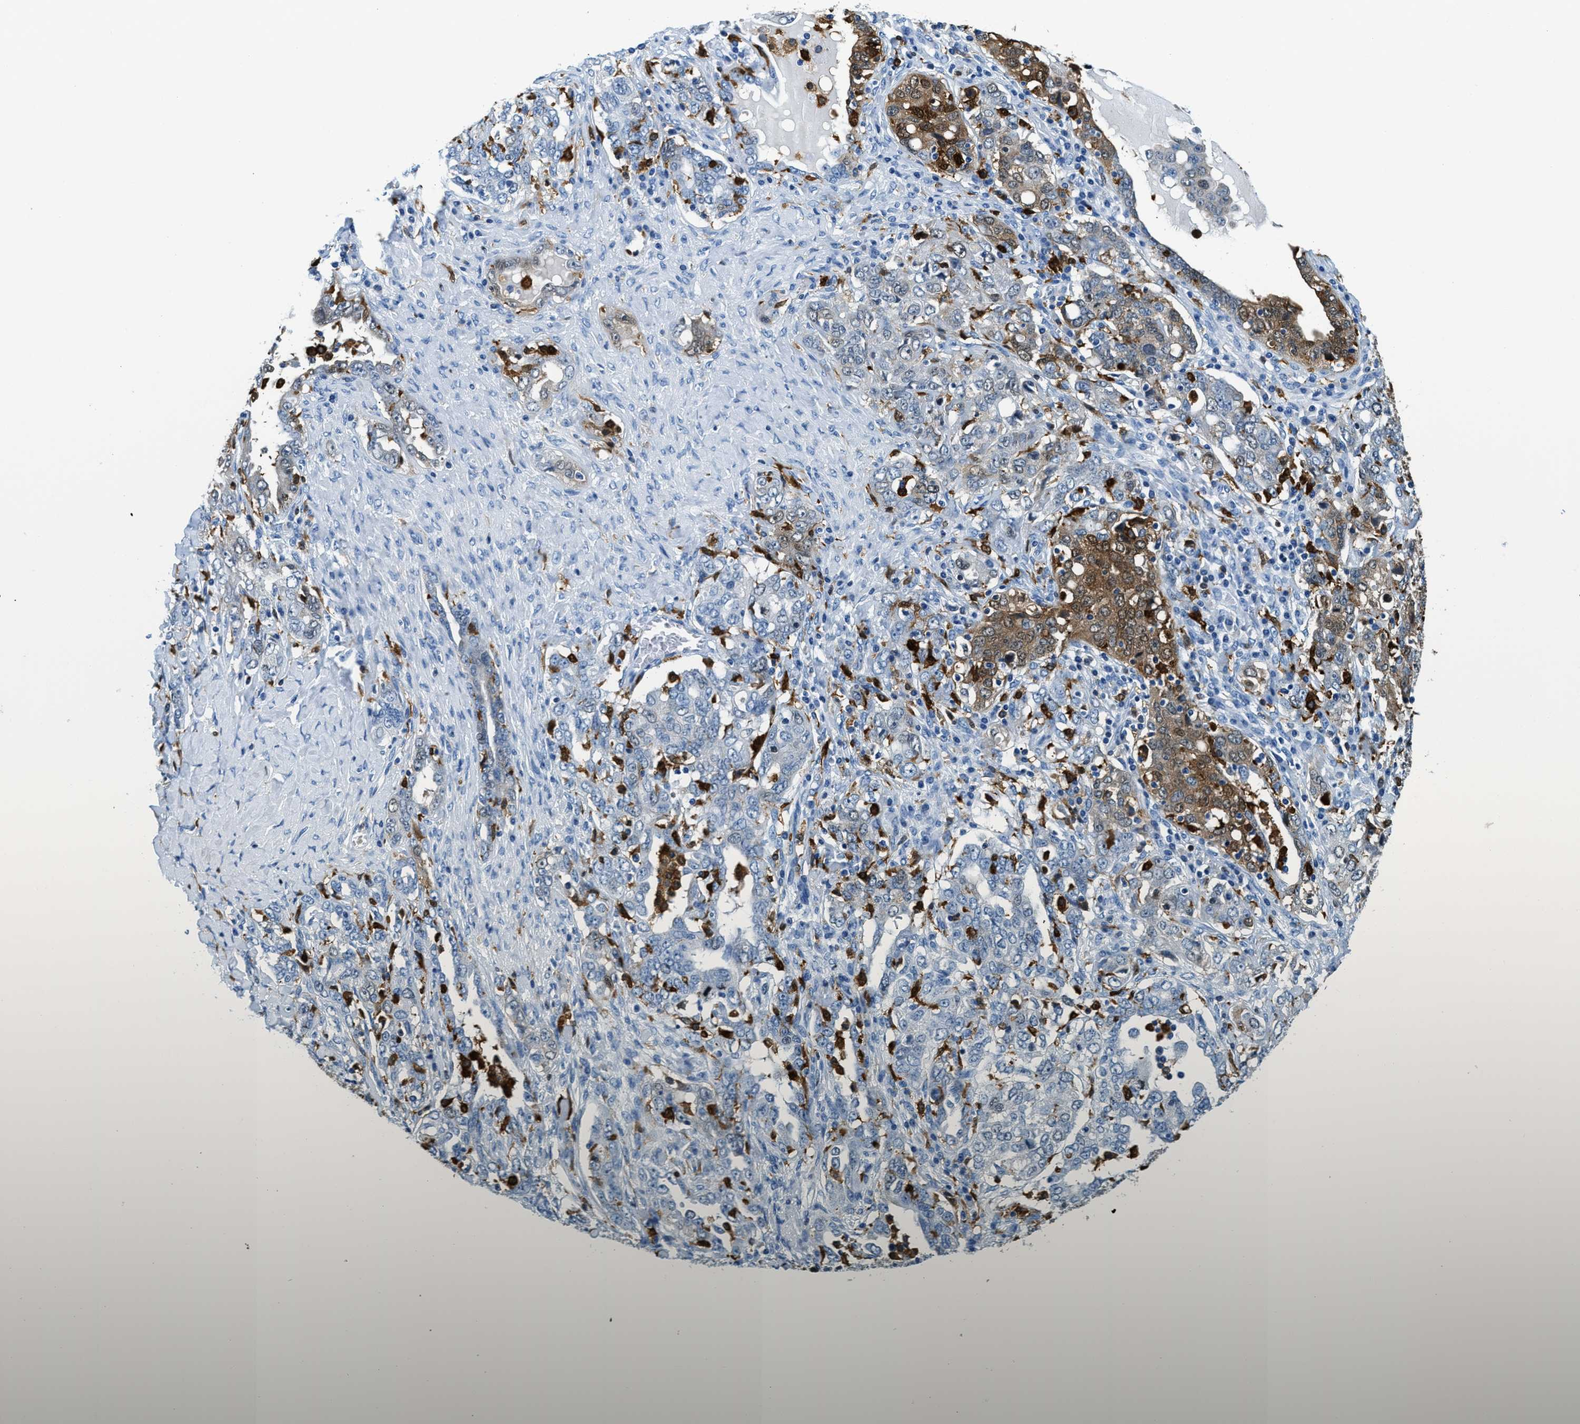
{"staining": {"intensity": "moderate", "quantity": "<25%", "location": "cytoplasmic/membranous,nuclear"}, "tissue": "ovarian cancer", "cell_type": "Tumor cells", "image_type": "cancer", "snomed": [{"axis": "morphology", "description": "Carcinoma, endometroid"}, {"axis": "topography", "description": "Ovary"}], "caption": "DAB (3,3'-diaminobenzidine) immunohistochemical staining of endometroid carcinoma (ovarian) exhibits moderate cytoplasmic/membranous and nuclear protein expression in about <25% of tumor cells. Nuclei are stained in blue.", "gene": "CAPG", "patient": {"sex": "female", "age": 62}}